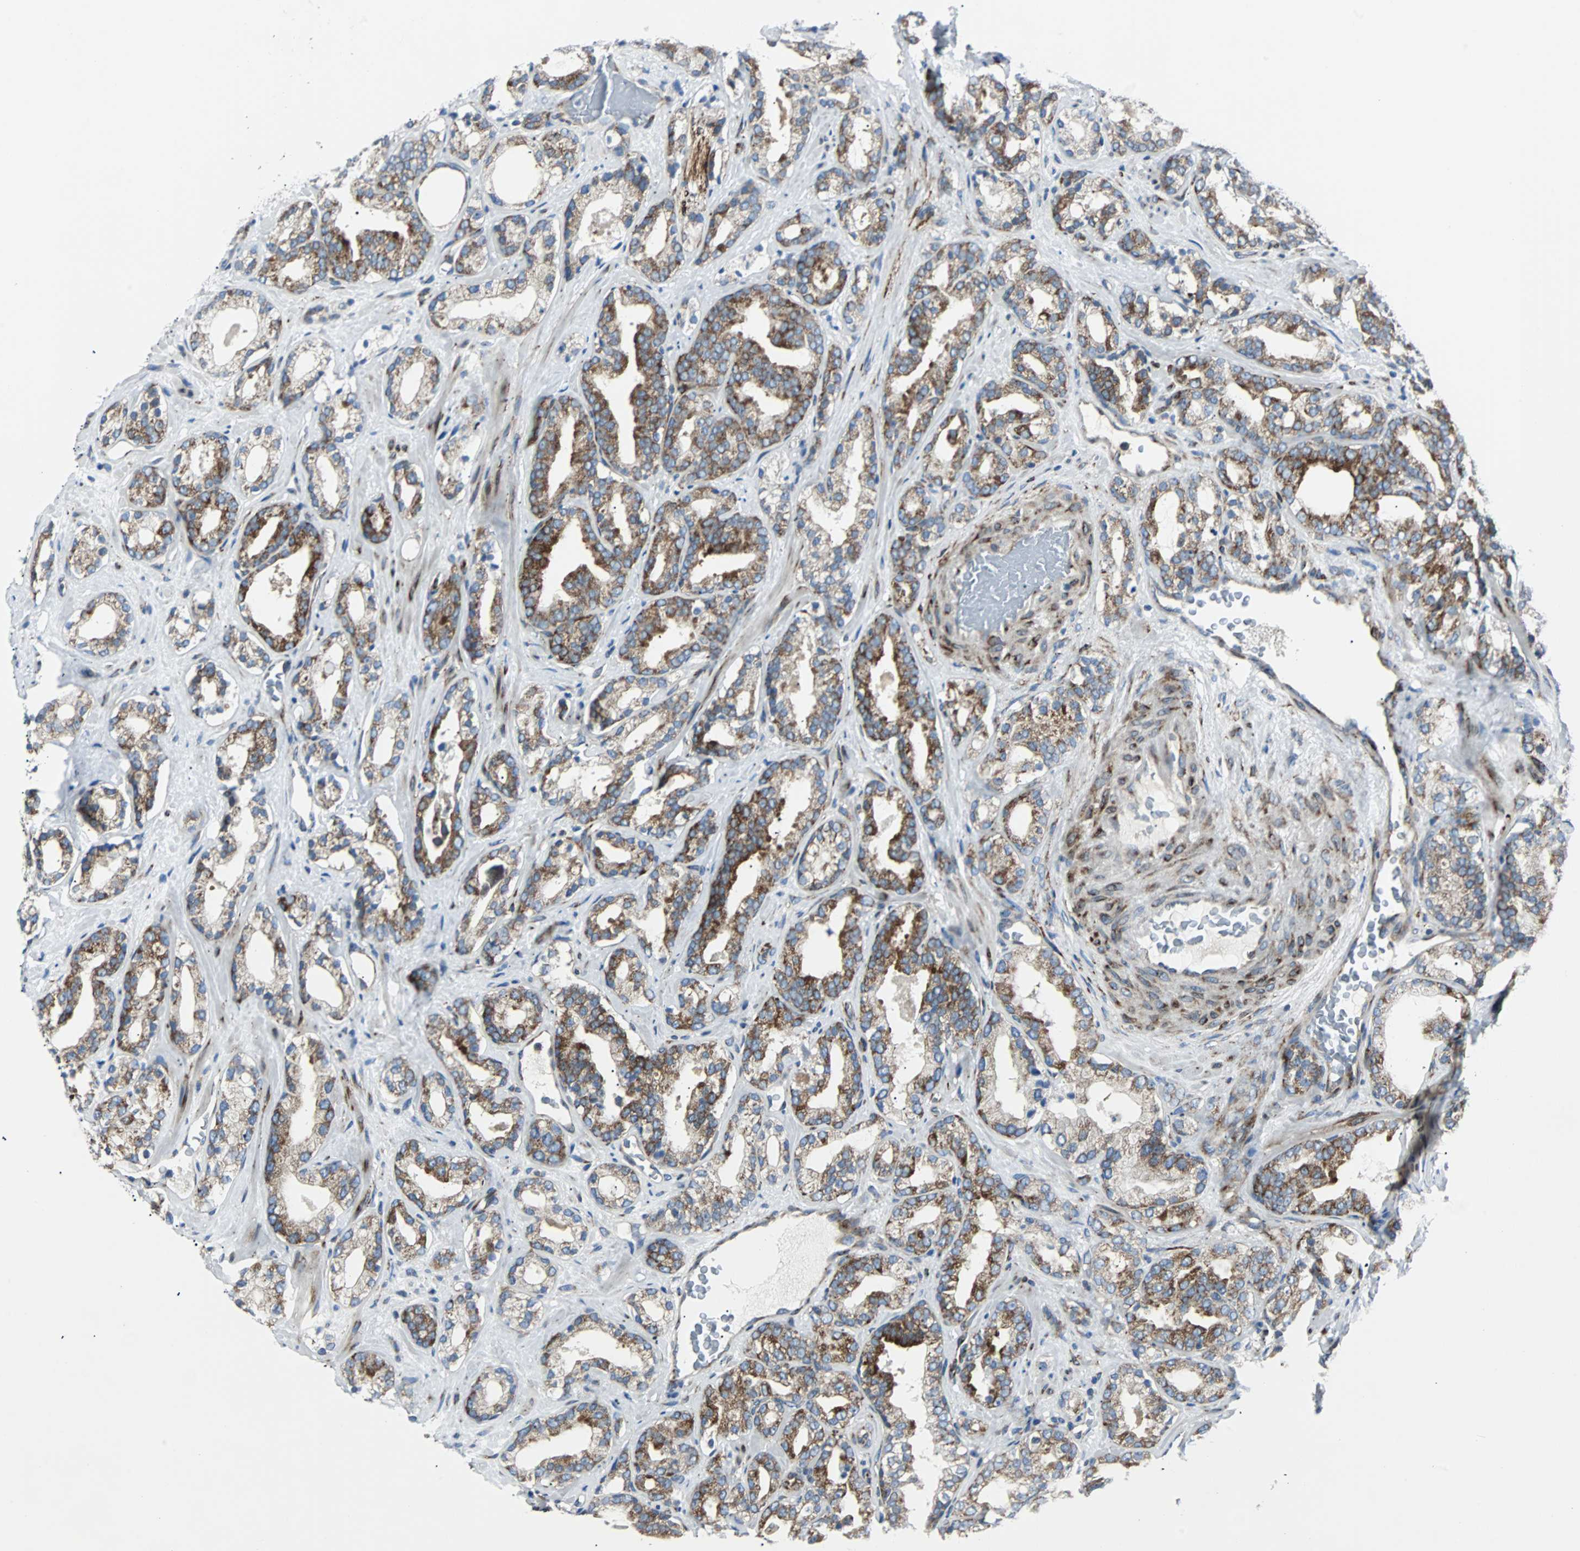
{"staining": {"intensity": "moderate", "quantity": ">75%", "location": "cytoplasmic/membranous"}, "tissue": "prostate cancer", "cell_type": "Tumor cells", "image_type": "cancer", "snomed": [{"axis": "morphology", "description": "Adenocarcinoma, Low grade"}, {"axis": "topography", "description": "Prostate"}], "caption": "Tumor cells display moderate cytoplasmic/membranous expression in approximately >75% of cells in low-grade adenocarcinoma (prostate). The staining was performed using DAB, with brown indicating positive protein expression. Nuclei are stained blue with hematoxylin.", "gene": "BBC3", "patient": {"sex": "male", "age": 63}}